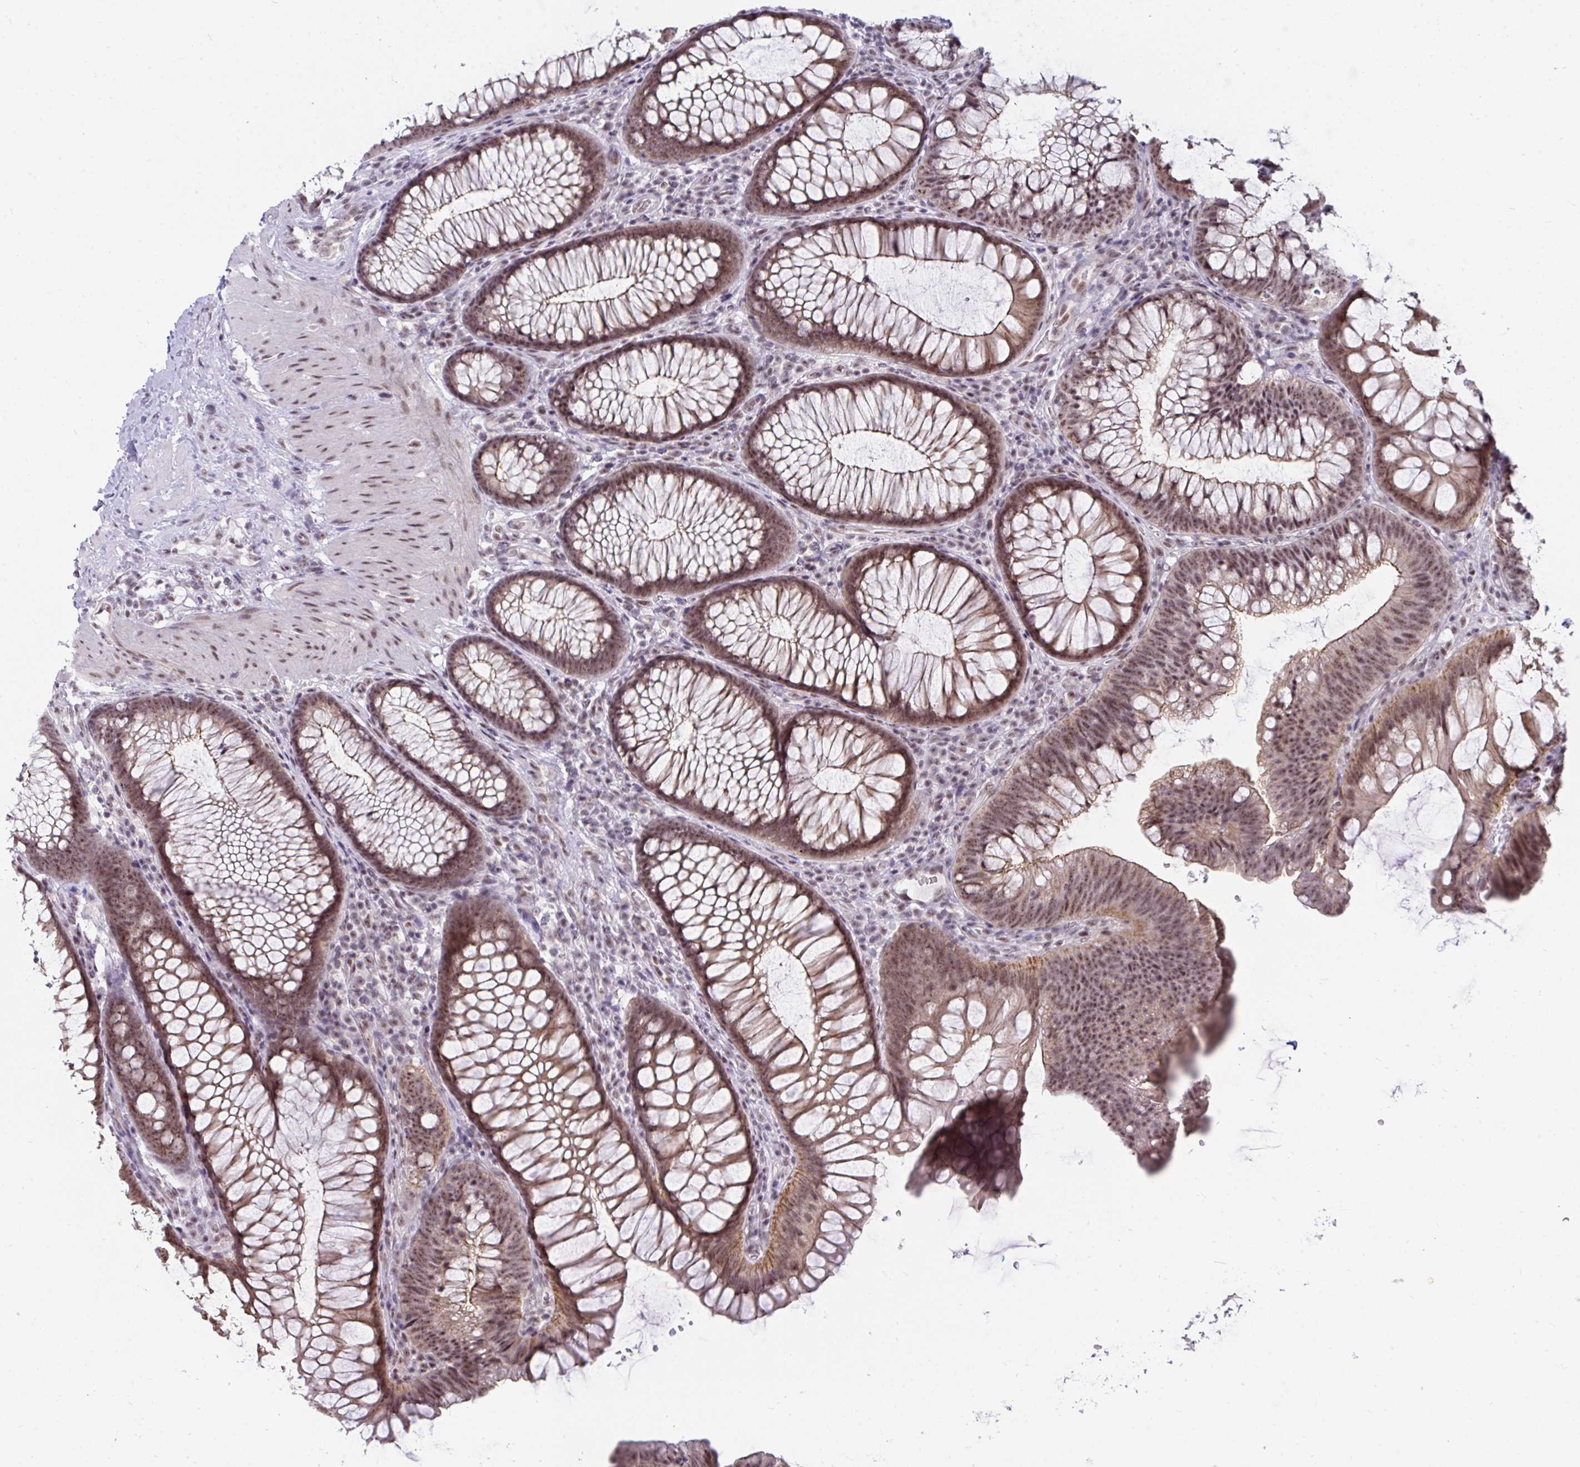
{"staining": {"intensity": "weak", "quantity": "<25%", "location": "nuclear"}, "tissue": "colon", "cell_type": "Endothelial cells", "image_type": "normal", "snomed": [{"axis": "morphology", "description": "Normal tissue, NOS"}, {"axis": "morphology", "description": "Adenoma, NOS"}, {"axis": "topography", "description": "Soft tissue"}, {"axis": "topography", "description": "Colon"}], "caption": "A histopathology image of human colon is negative for staining in endothelial cells. (DAB IHC, high magnification).", "gene": "PRR14", "patient": {"sex": "male", "age": 47}}